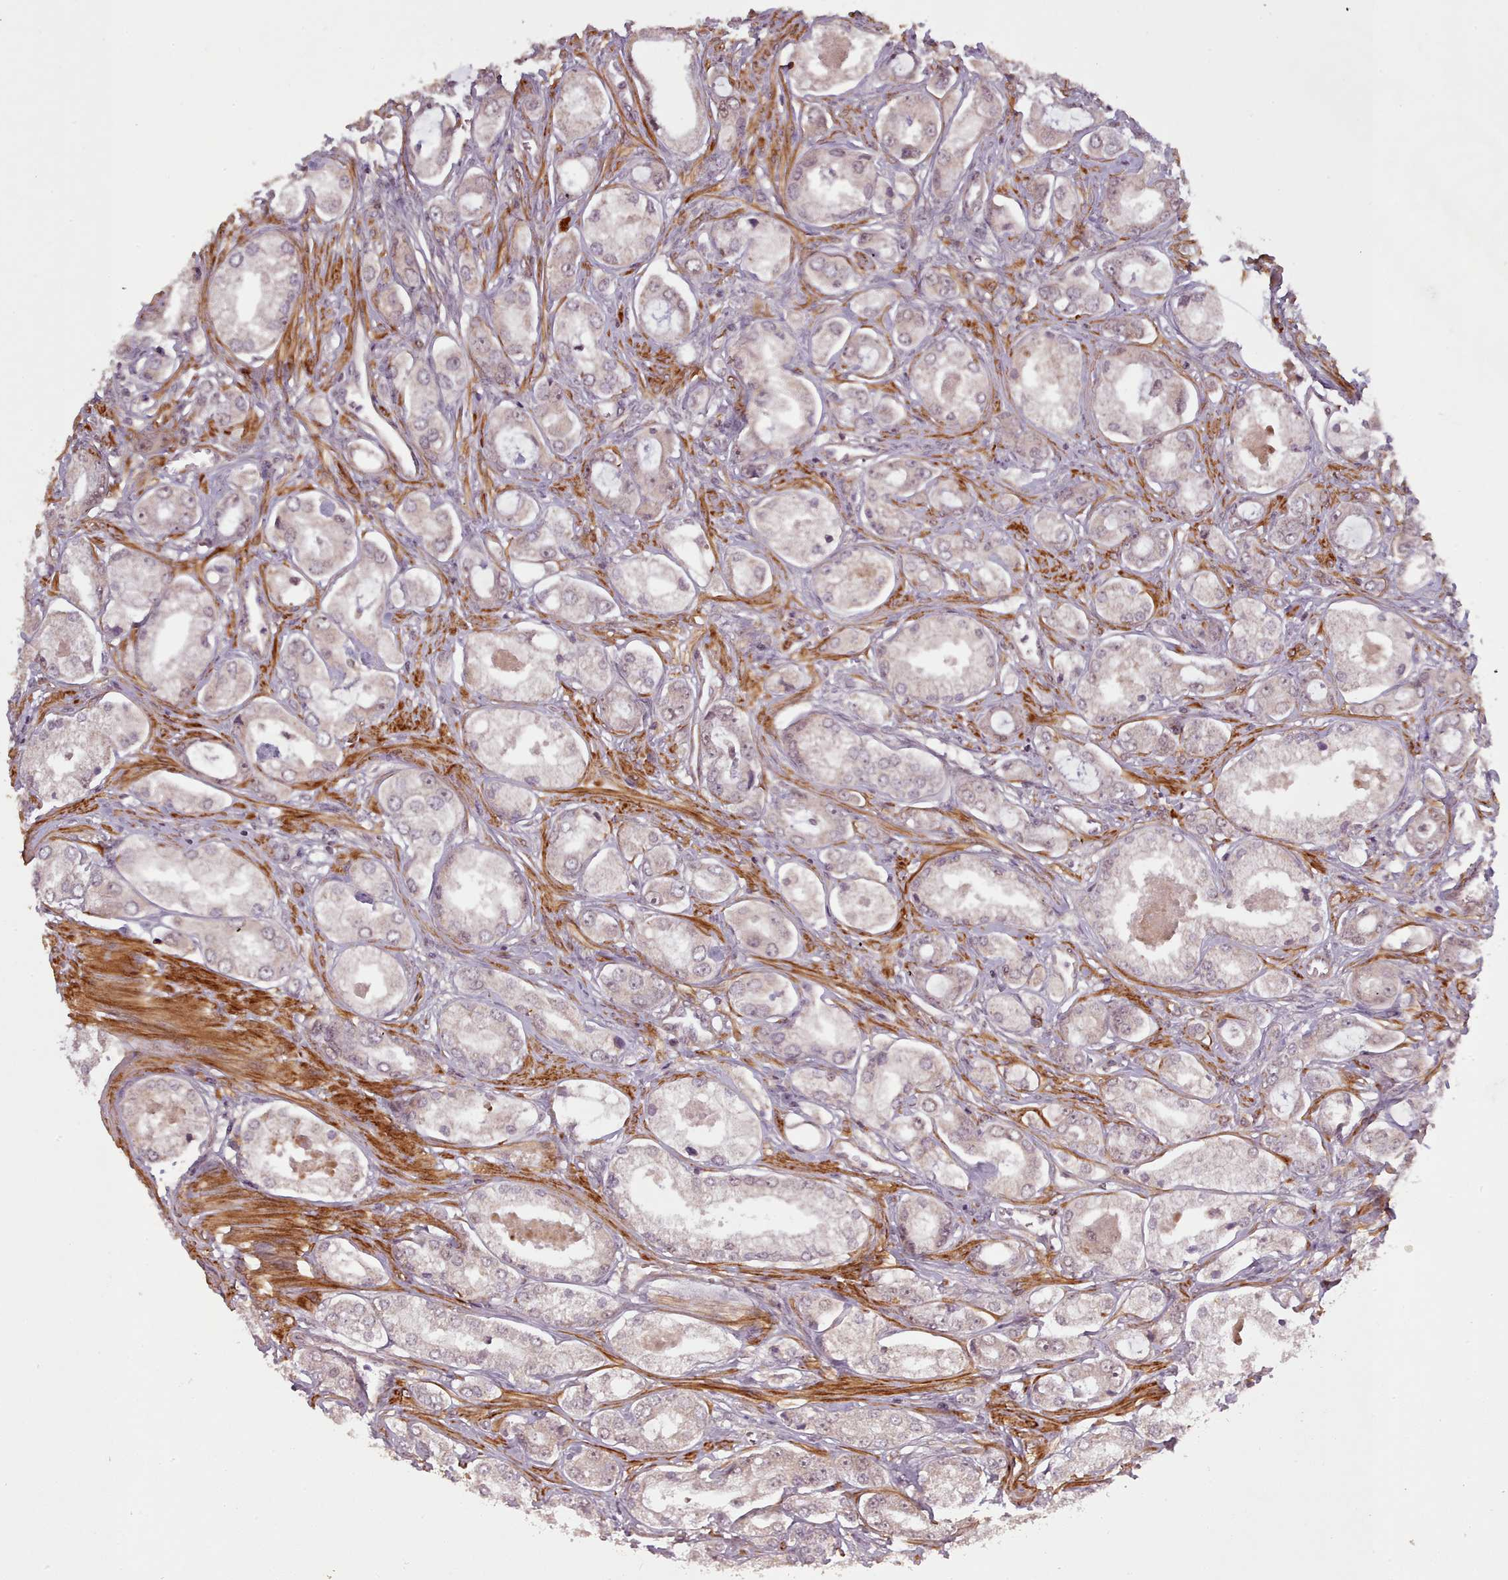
{"staining": {"intensity": "weak", "quantity": "25%-75%", "location": "cytoplasmic/membranous"}, "tissue": "prostate cancer", "cell_type": "Tumor cells", "image_type": "cancer", "snomed": [{"axis": "morphology", "description": "Adenocarcinoma, Low grade"}, {"axis": "topography", "description": "Prostate"}], "caption": "Immunohistochemistry histopathology image of neoplastic tissue: prostate cancer stained using immunohistochemistry demonstrates low levels of weak protein expression localized specifically in the cytoplasmic/membranous of tumor cells, appearing as a cytoplasmic/membranous brown color.", "gene": "CDC6", "patient": {"sex": "male", "age": 68}}